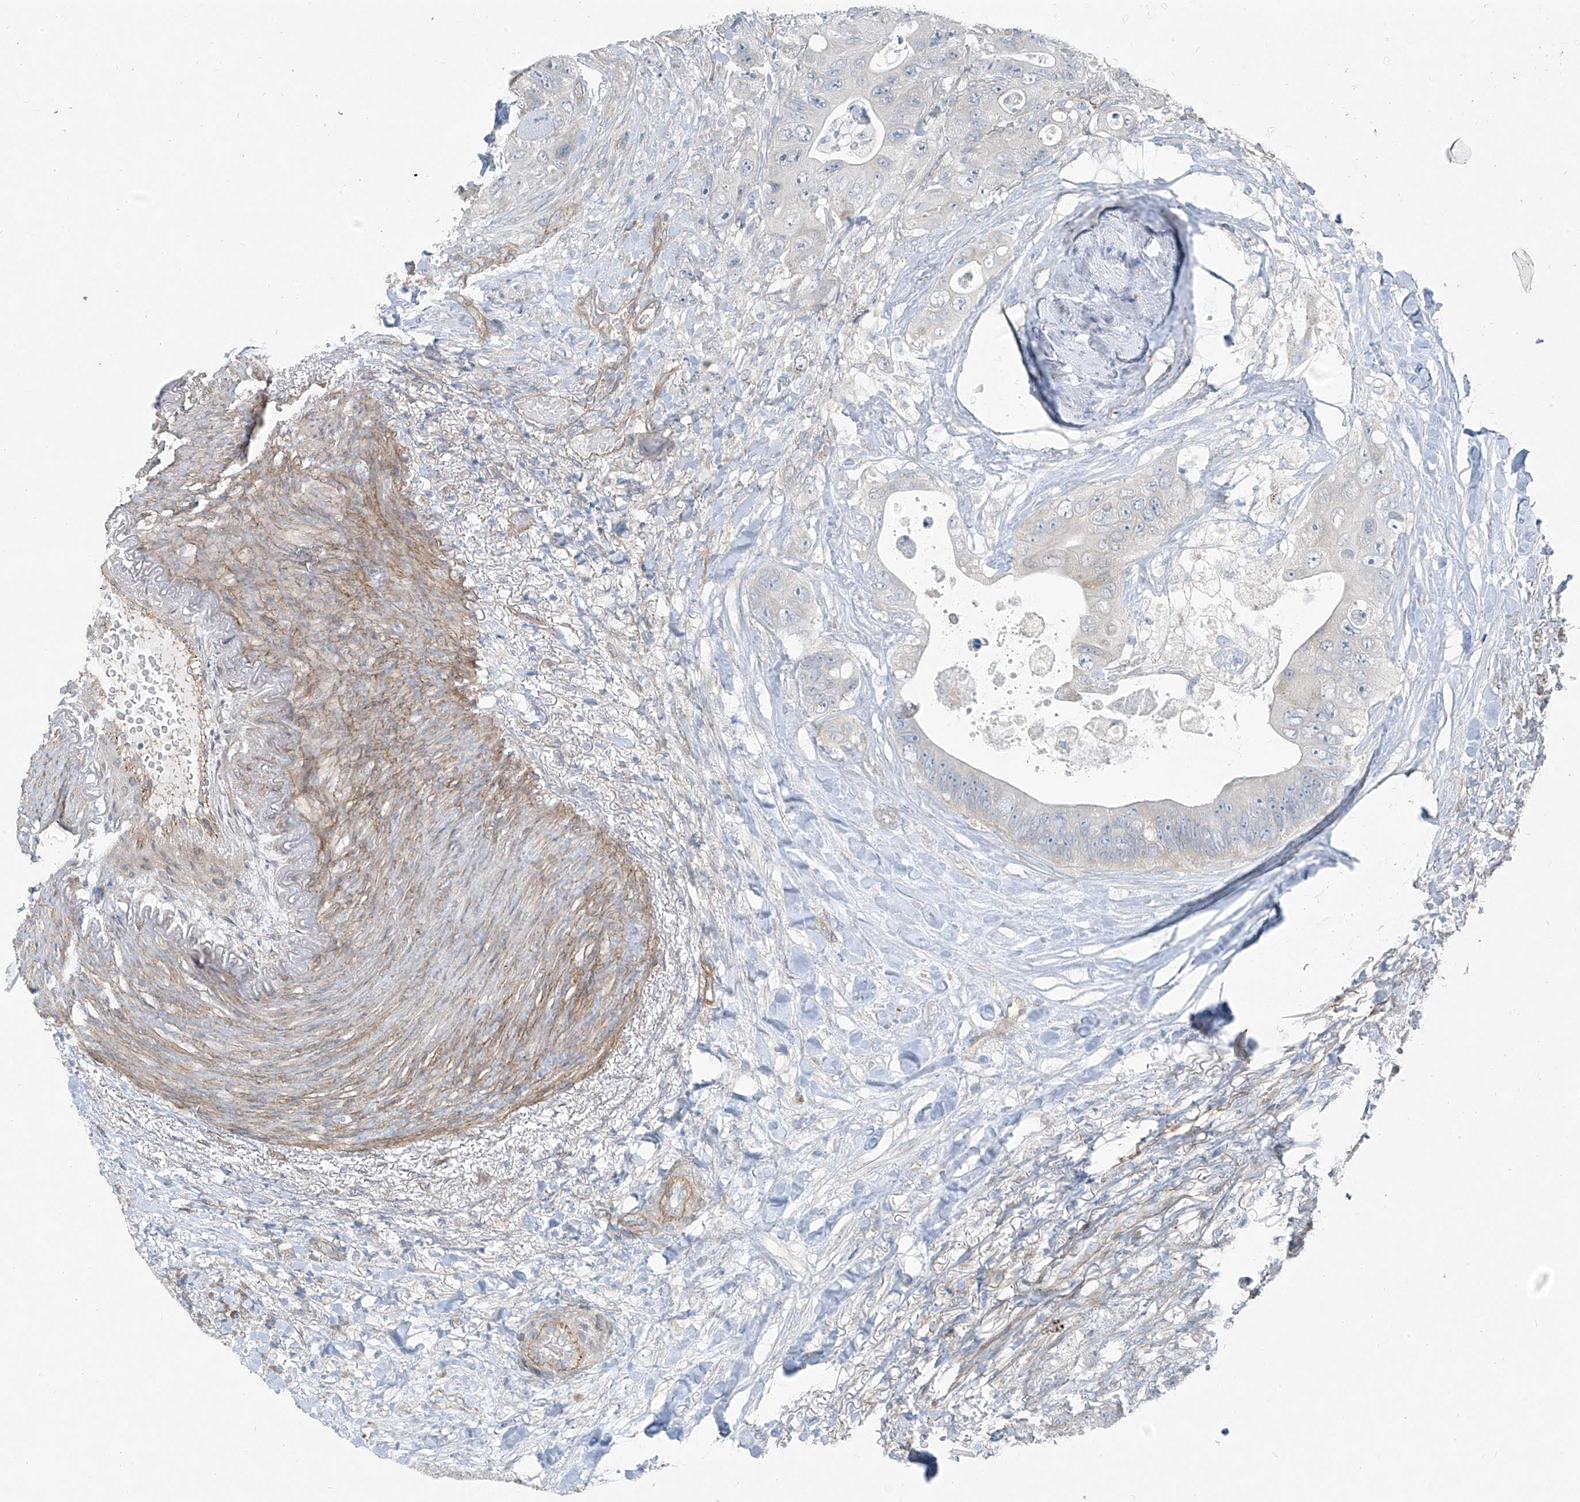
{"staining": {"intensity": "negative", "quantity": "none", "location": "none"}, "tissue": "colorectal cancer", "cell_type": "Tumor cells", "image_type": "cancer", "snomed": [{"axis": "morphology", "description": "Adenocarcinoma, NOS"}, {"axis": "topography", "description": "Colon"}], "caption": "This micrograph is of colorectal cancer stained with immunohistochemistry to label a protein in brown with the nuclei are counter-stained blue. There is no positivity in tumor cells.", "gene": "TNS2", "patient": {"sex": "female", "age": 46}}